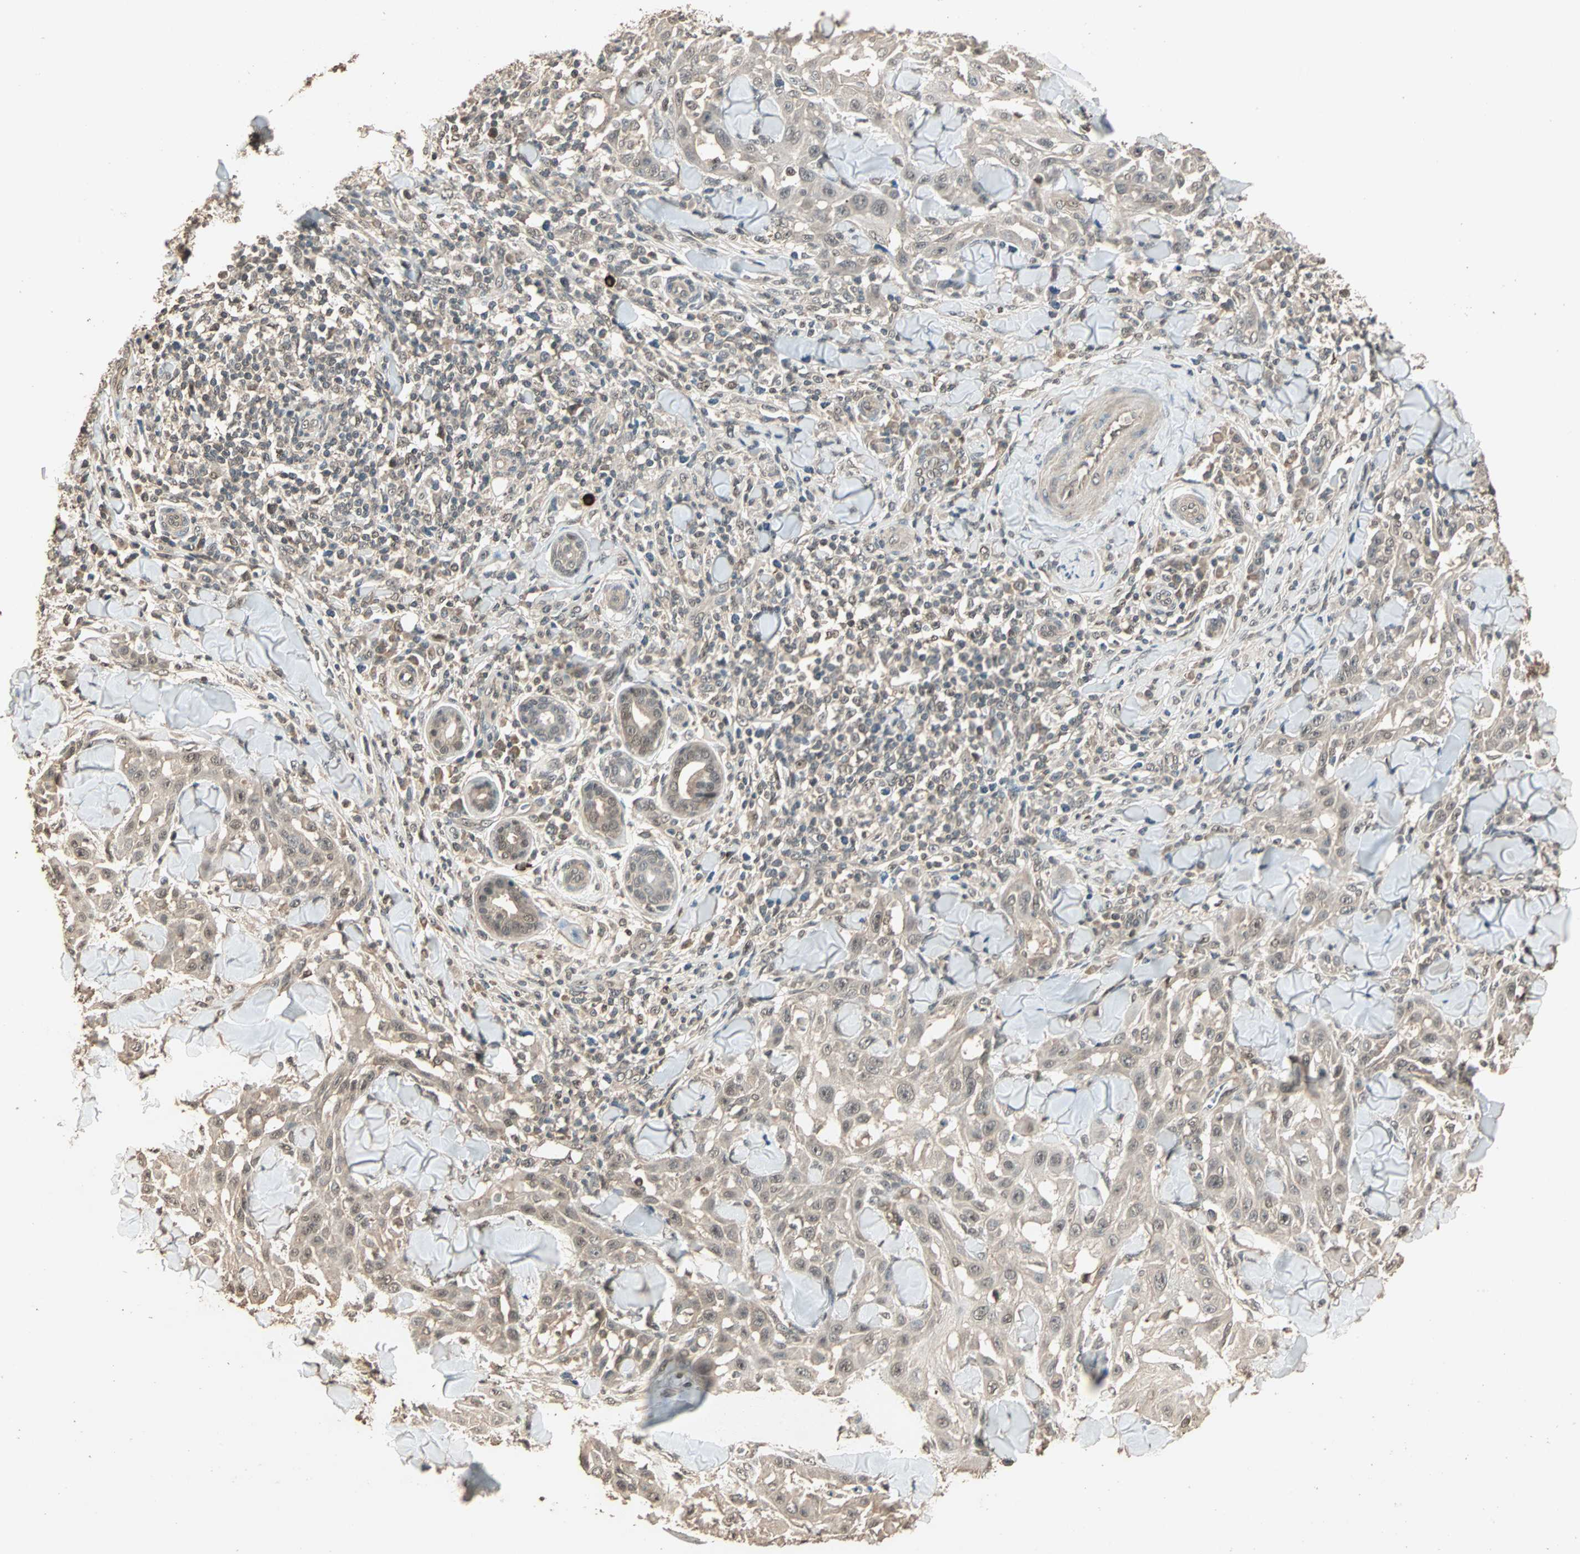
{"staining": {"intensity": "weak", "quantity": ">75%", "location": "cytoplasmic/membranous,nuclear"}, "tissue": "skin cancer", "cell_type": "Tumor cells", "image_type": "cancer", "snomed": [{"axis": "morphology", "description": "Squamous cell carcinoma, NOS"}, {"axis": "topography", "description": "Skin"}], "caption": "Skin cancer (squamous cell carcinoma) tissue demonstrates weak cytoplasmic/membranous and nuclear positivity in approximately >75% of tumor cells, visualized by immunohistochemistry.", "gene": "ZBTB33", "patient": {"sex": "male", "age": 24}}